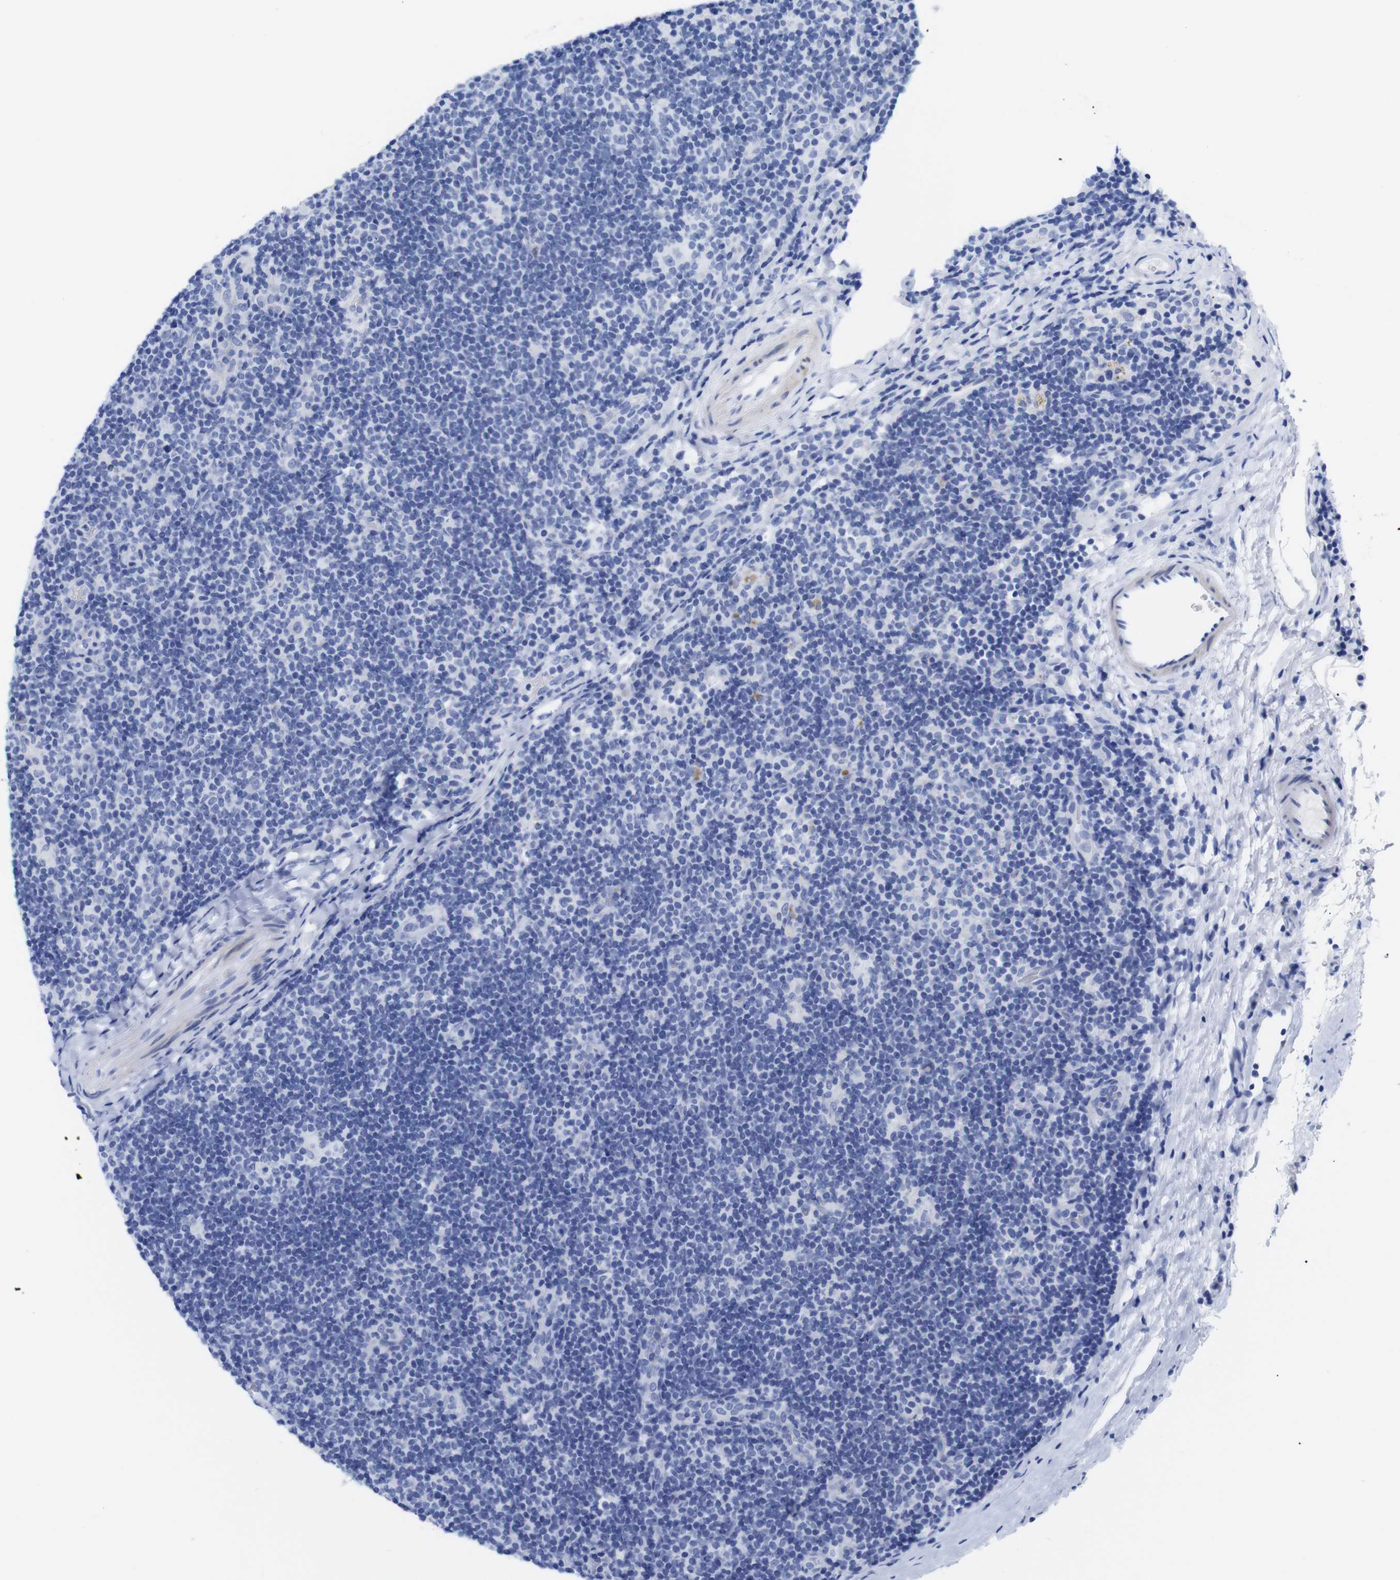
{"staining": {"intensity": "negative", "quantity": "none", "location": "none"}, "tissue": "lymphoma", "cell_type": "Tumor cells", "image_type": "cancer", "snomed": [{"axis": "morphology", "description": "Hodgkin's disease, NOS"}, {"axis": "topography", "description": "Lymph node"}], "caption": "The IHC photomicrograph has no significant staining in tumor cells of Hodgkin's disease tissue.", "gene": "LRRC55", "patient": {"sex": "female", "age": 57}}